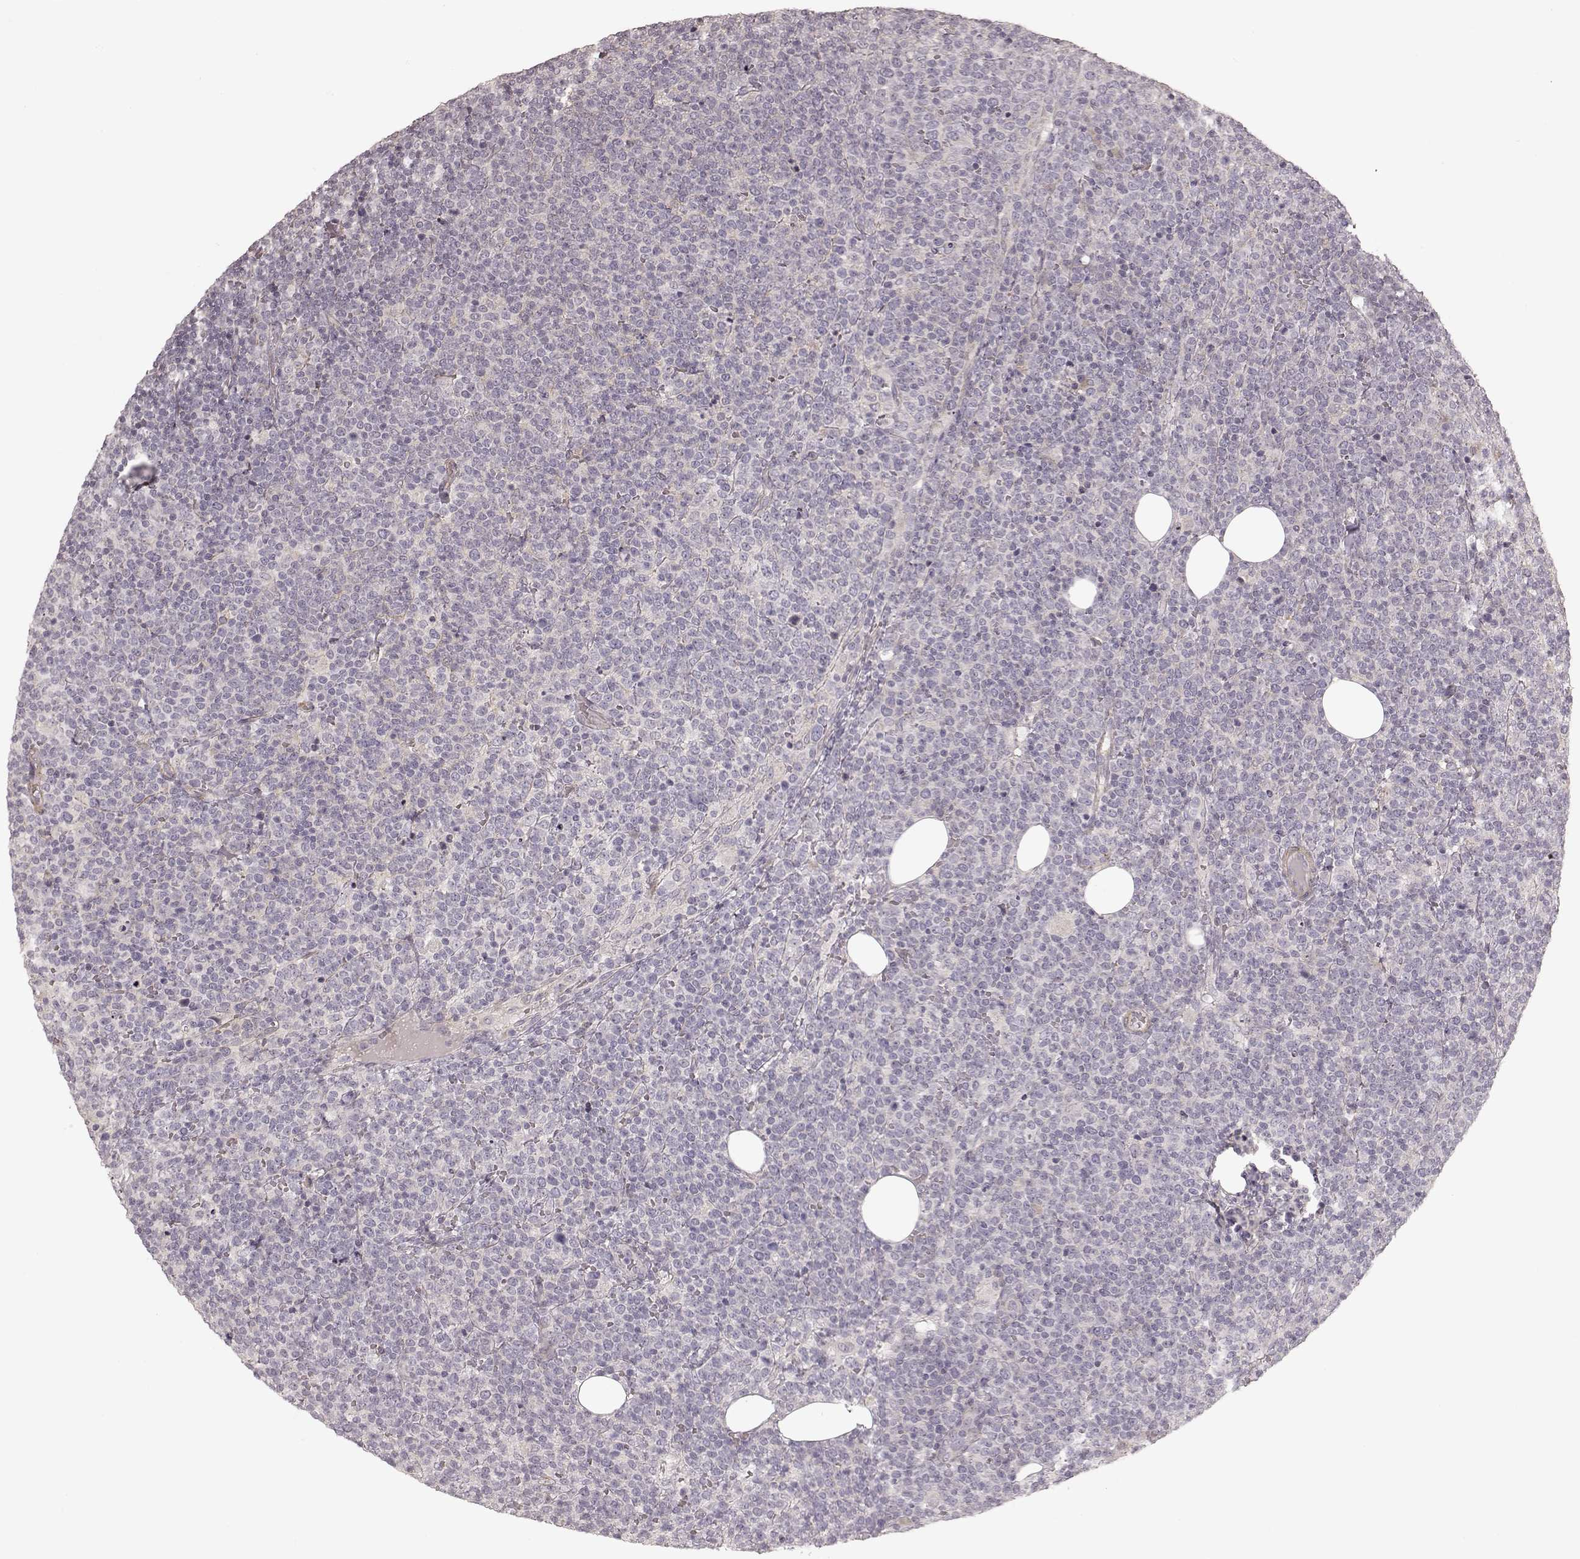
{"staining": {"intensity": "negative", "quantity": "none", "location": "none"}, "tissue": "lymphoma", "cell_type": "Tumor cells", "image_type": "cancer", "snomed": [{"axis": "morphology", "description": "Malignant lymphoma, non-Hodgkin's type, High grade"}, {"axis": "topography", "description": "Lymph node"}], "caption": "IHC image of neoplastic tissue: human high-grade malignant lymphoma, non-Hodgkin's type stained with DAB displays no significant protein staining in tumor cells.", "gene": "KCNJ9", "patient": {"sex": "male", "age": 61}}